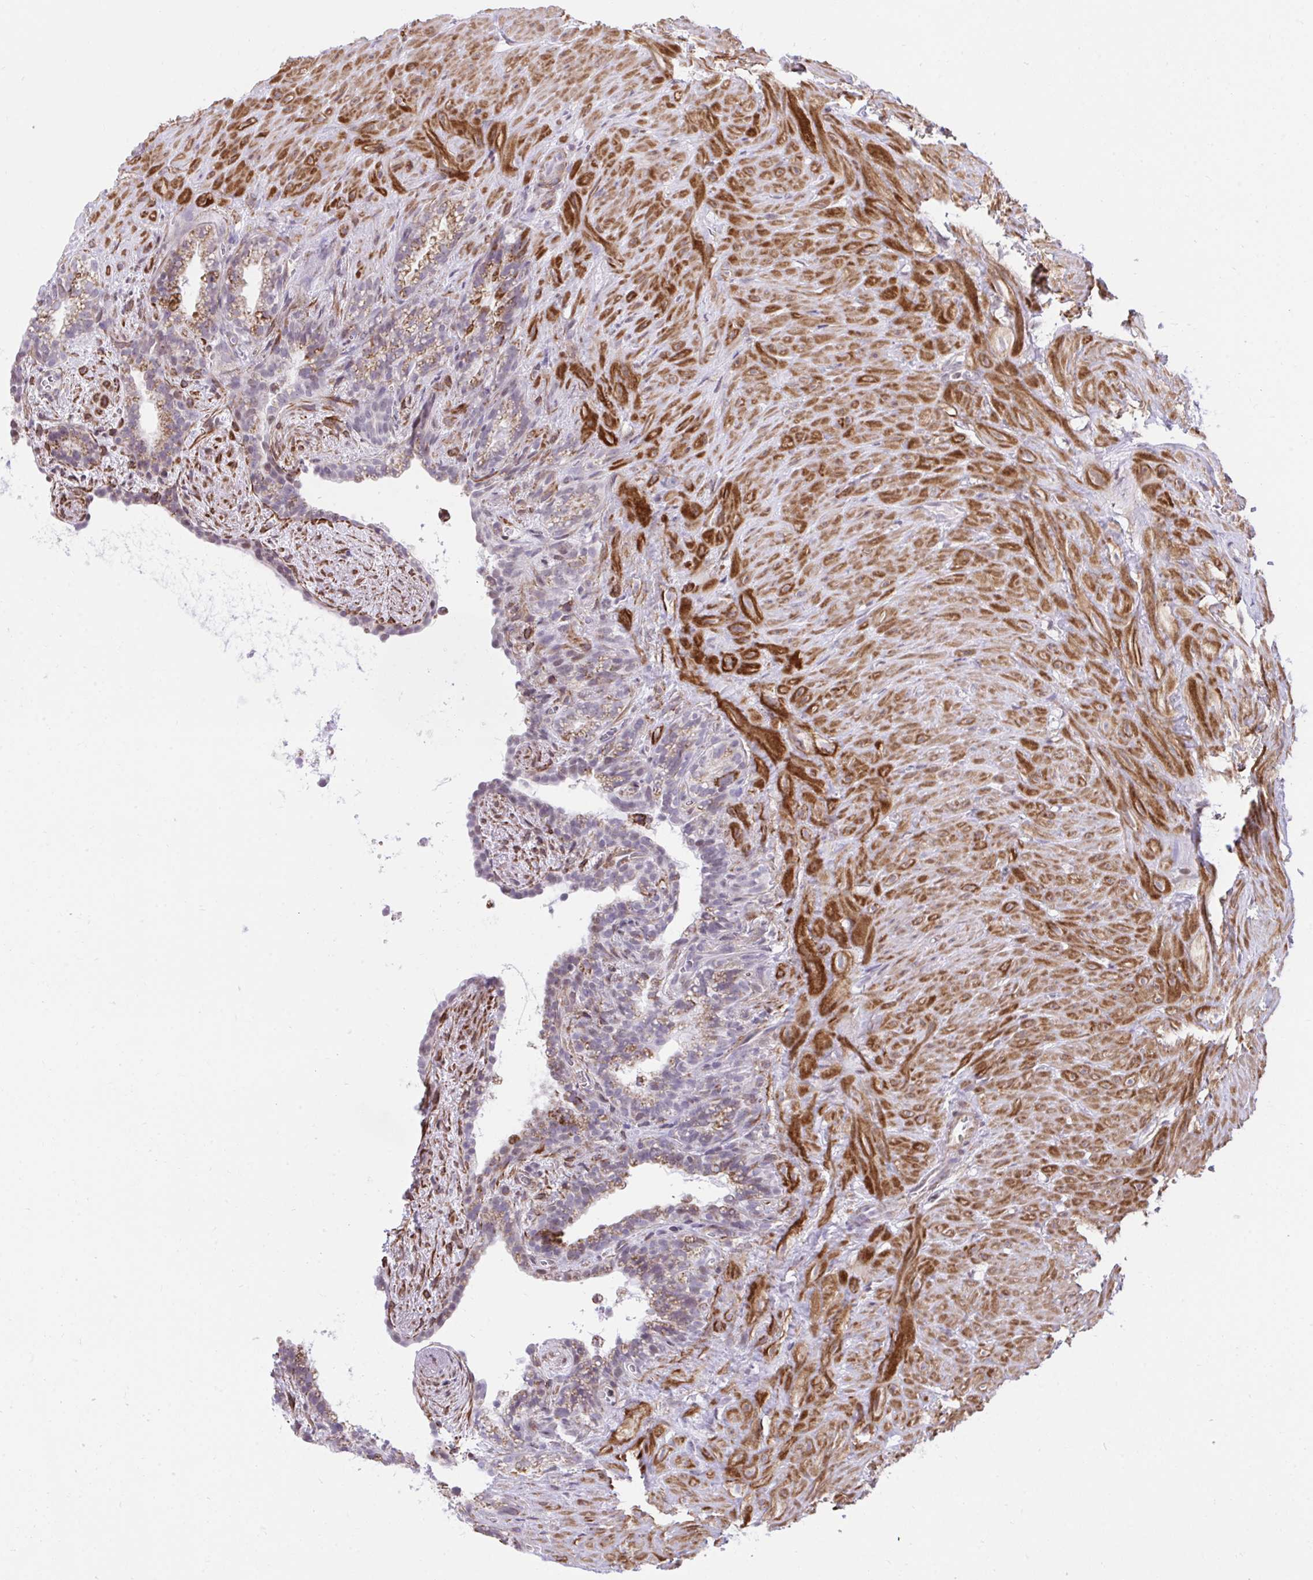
{"staining": {"intensity": "moderate", "quantity": "<25%", "location": "cytoplasmic/membranous"}, "tissue": "seminal vesicle", "cell_type": "Glandular cells", "image_type": "normal", "snomed": [{"axis": "morphology", "description": "Normal tissue, NOS"}, {"axis": "topography", "description": "Seminal veicle"}], "caption": "This micrograph shows immunohistochemistry (IHC) staining of normal human seminal vesicle, with low moderate cytoplasmic/membranous positivity in about <25% of glandular cells.", "gene": "KCNN4", "patient": {"sex": "male", "age": 76}}